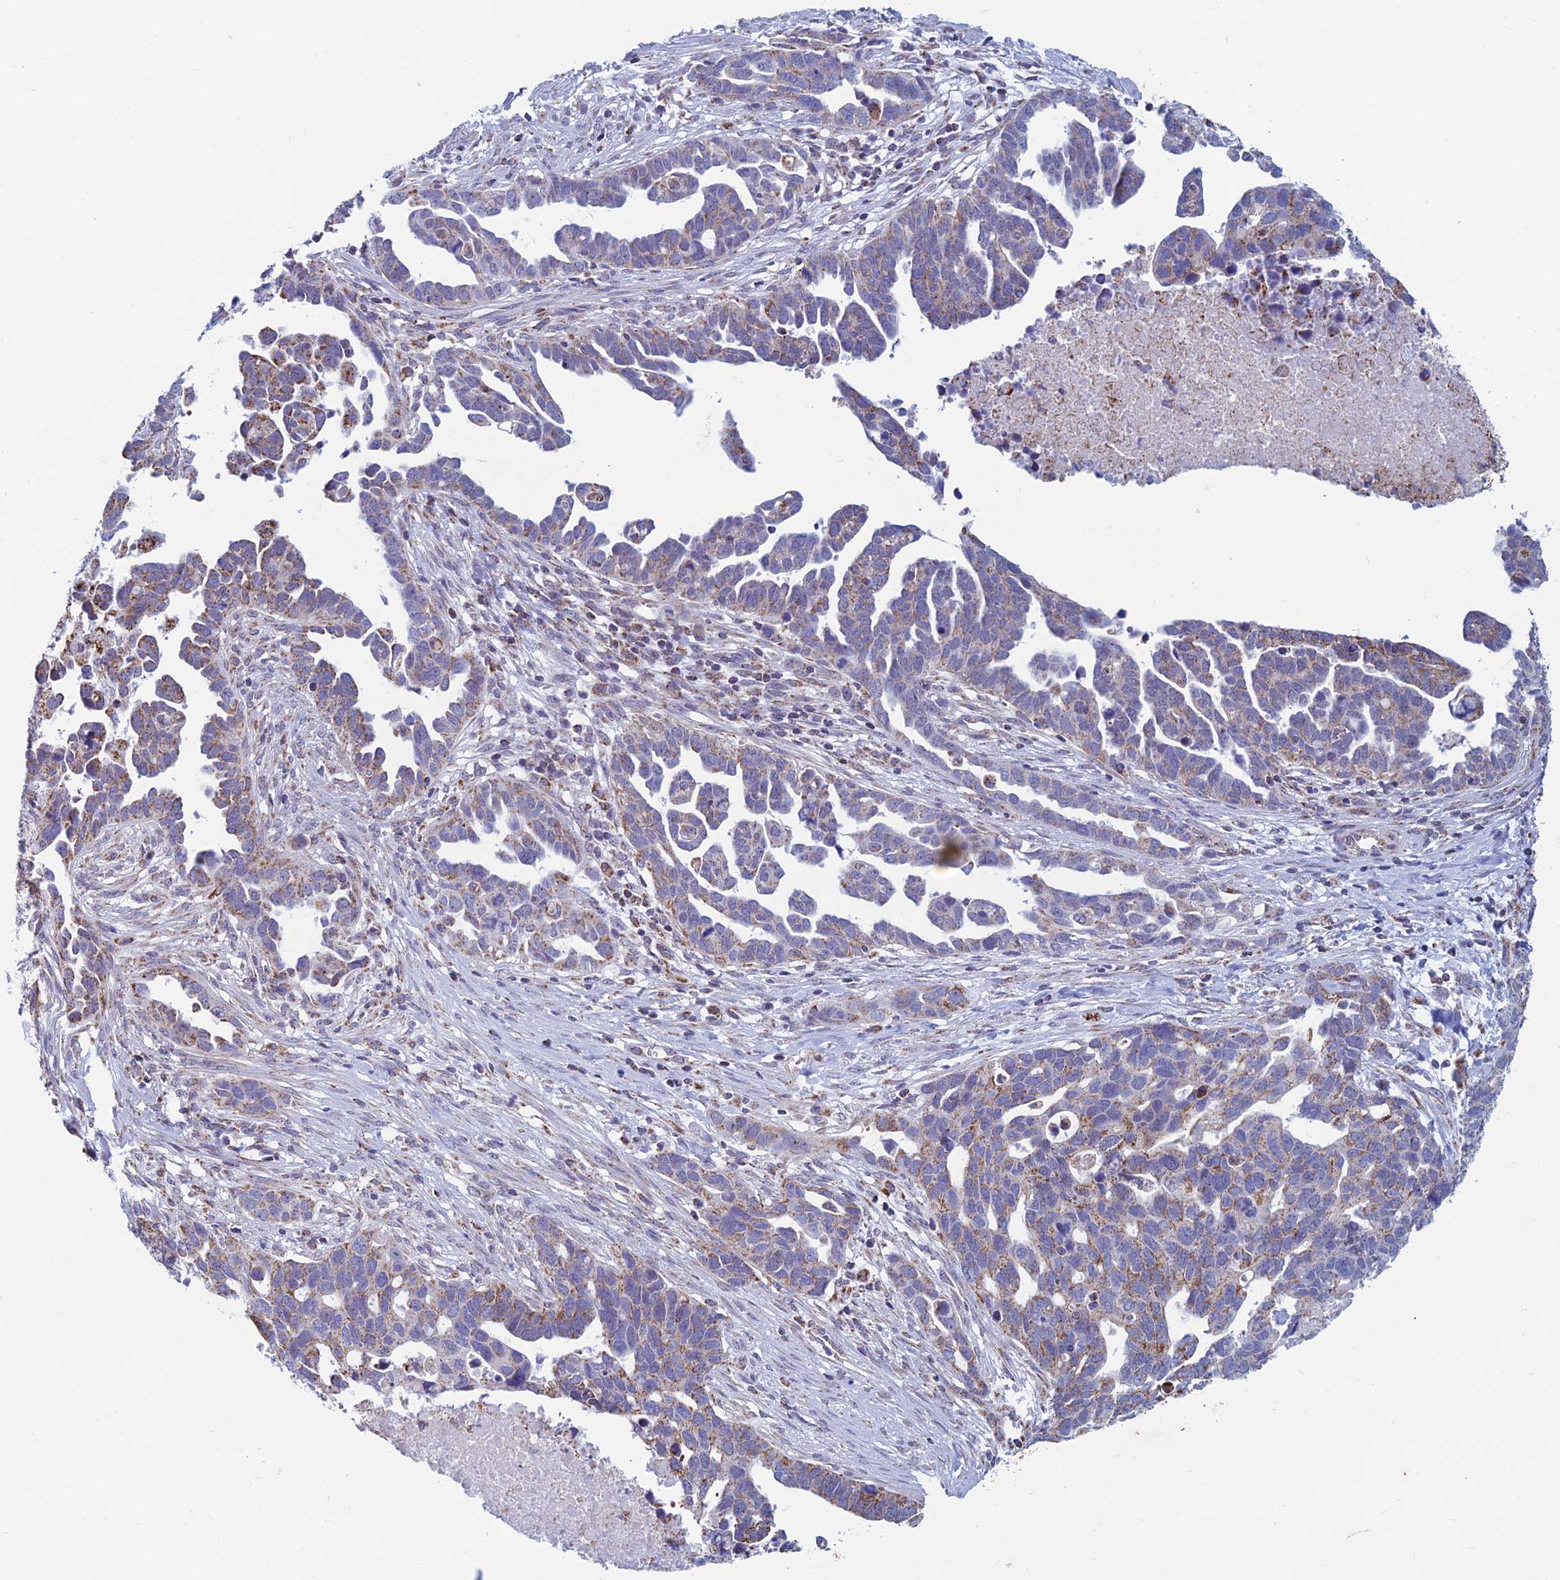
{"staining": {"intensity": "moderate", "quantity": "25%-75%", "location": "cytoplasmic/membranous"}, "tissue": "ovarian cancer", "cell_type": "Tumor cells", "image_type": "cancer", "snomed": [{"axis": "morphology", "description": "Cystadenocarcinoma, serous, NOS"}, {"axis": "topography", "description": "Ovary"}], "caption": "This is a histology image of immunohistochemistry (IHC) staining of serous cystadenocarcinoma (ovarian), which shows moderate staining in the cytoplasmic/membranous of tumor cells.", "gene": "ZNG1B", "patient": {"sex": "female", "age": 54}}